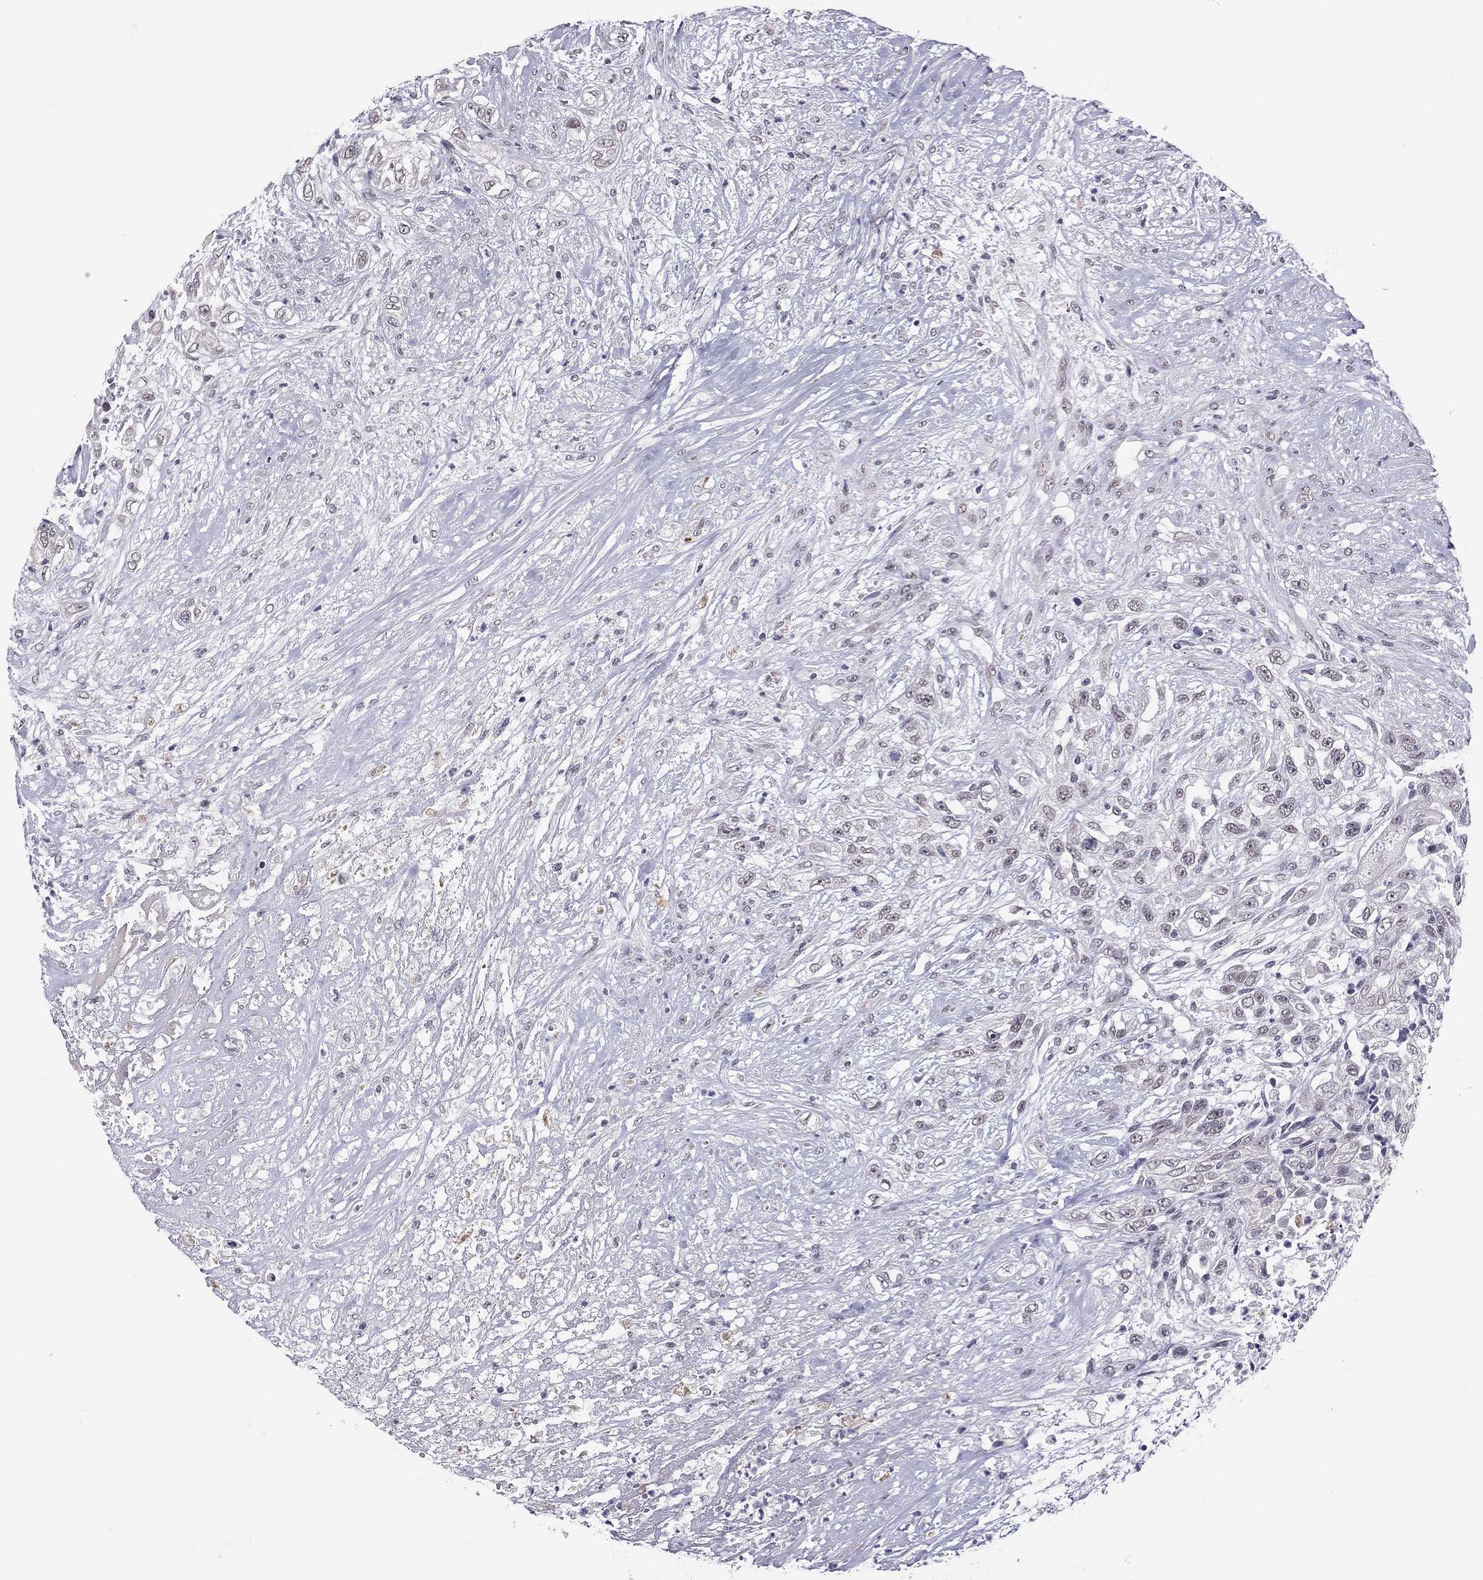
{"staining": {"intensity": "negative", "quantity": "none", "location": "none"}, "tissue": "urothelial cancer", "cell_type": "Tumor cells", "image_type": "cancer", "snomed": [{"axis": "morphology", "description": "Urothelial carcinoma, High grade"}, {"axis": "topography", "description": "Urinary bladder"}], "caption": "Micrograph shows no protein expression in tumor cells of urothelial cancer tissue. (Brightfield microscopy of DAB (3,3'-diaminobenzidine) IHC at high magnification).", "gene": "PPP1R3A", "patient": {"sex": "female", "age": 56}}